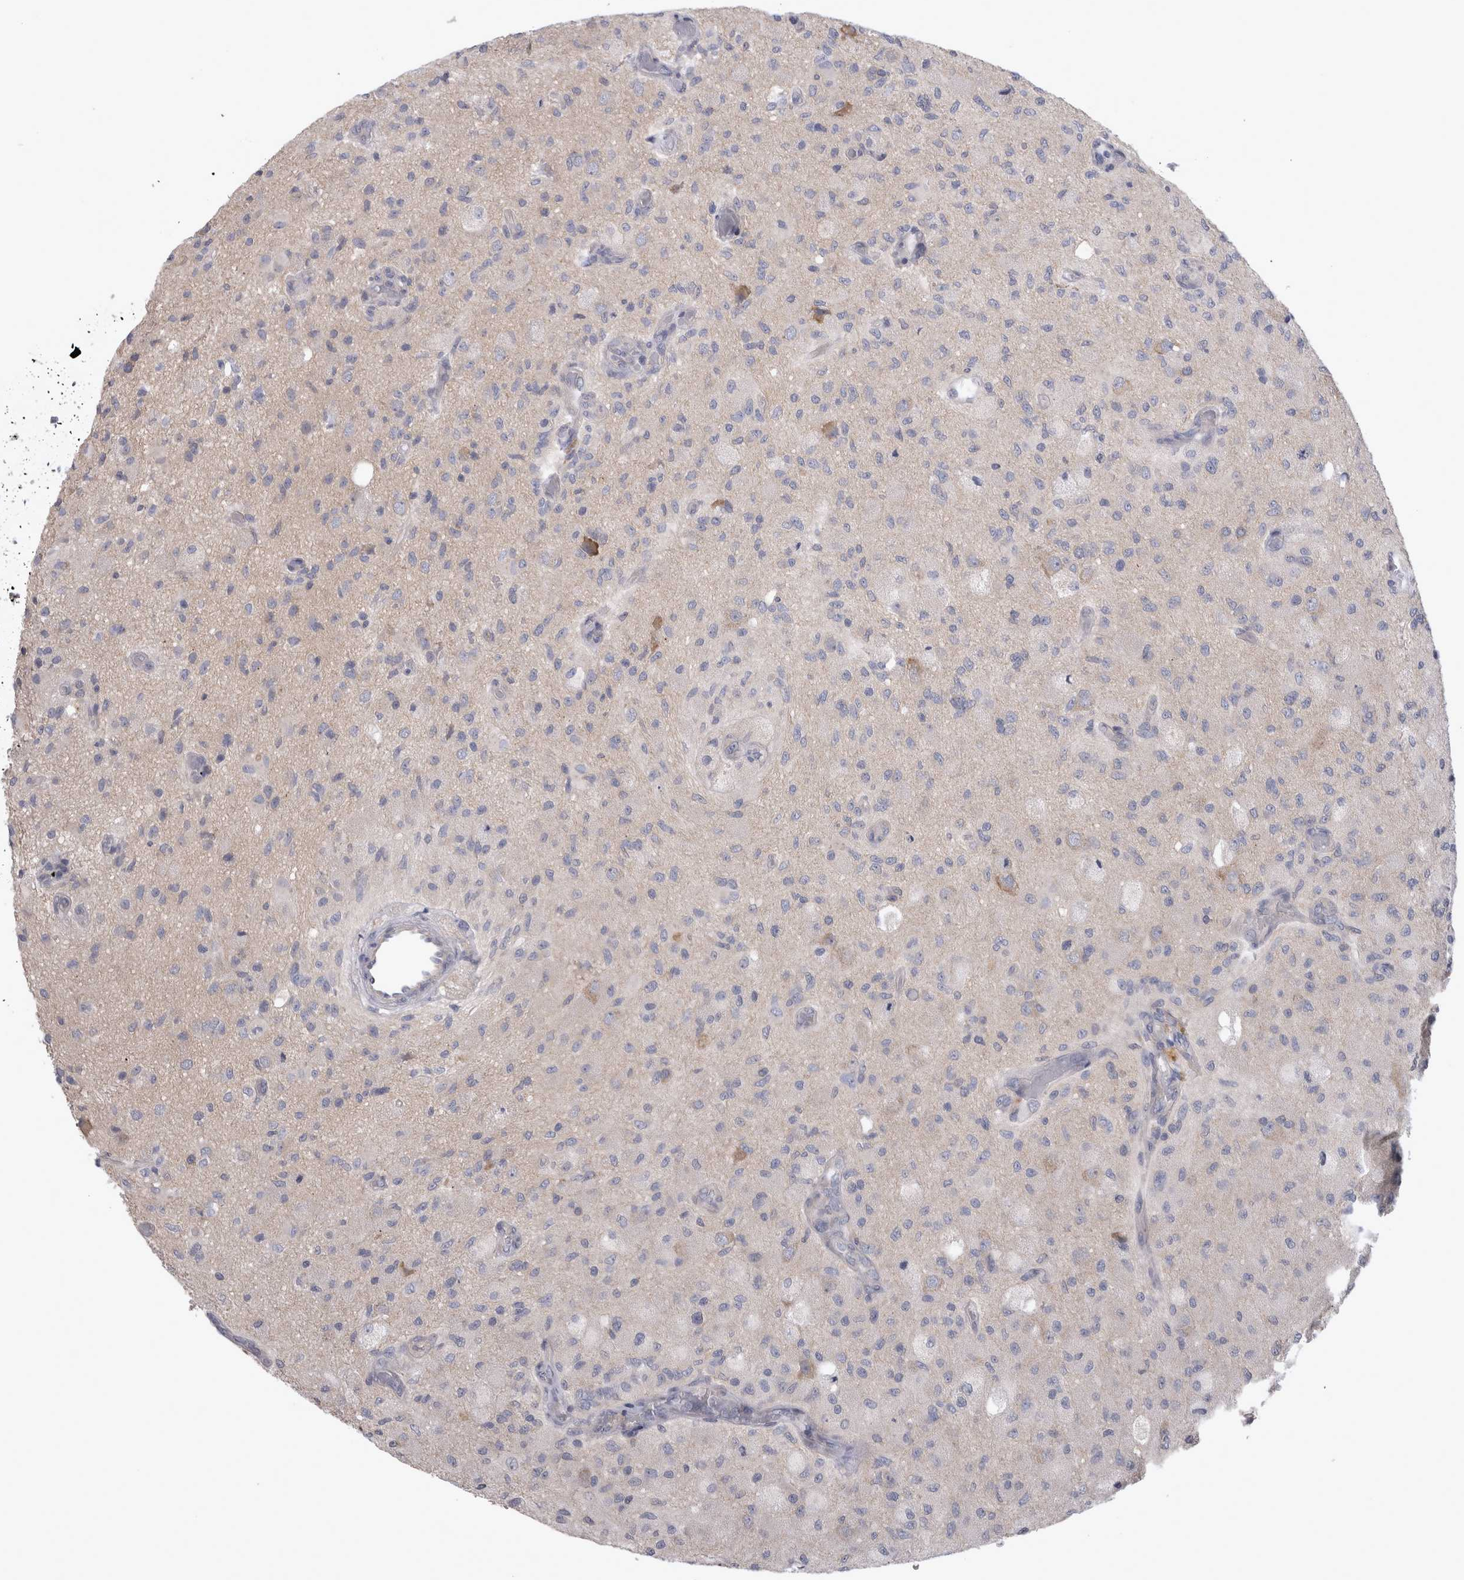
{"staining": {"intensity": "negative", "quantity": "none", "location": "none"}, "tissue": "glioma", "cell_type": "Tumor cells", "image_type": "cancer", "snomed": [{"axis": "morphology", "description": "Normal tissue, NOS"}, {"axis": "morphology", "description": "Glioma, malignant, High grade"}, {"axis": "topography", "description": "Cerebral cortex"}], "caption": "Tumor cells show no significant protein staining in high-grade glioma (malignant).", "gene": "LRRC40", "patient": {"sex": "male", "age": 77}}